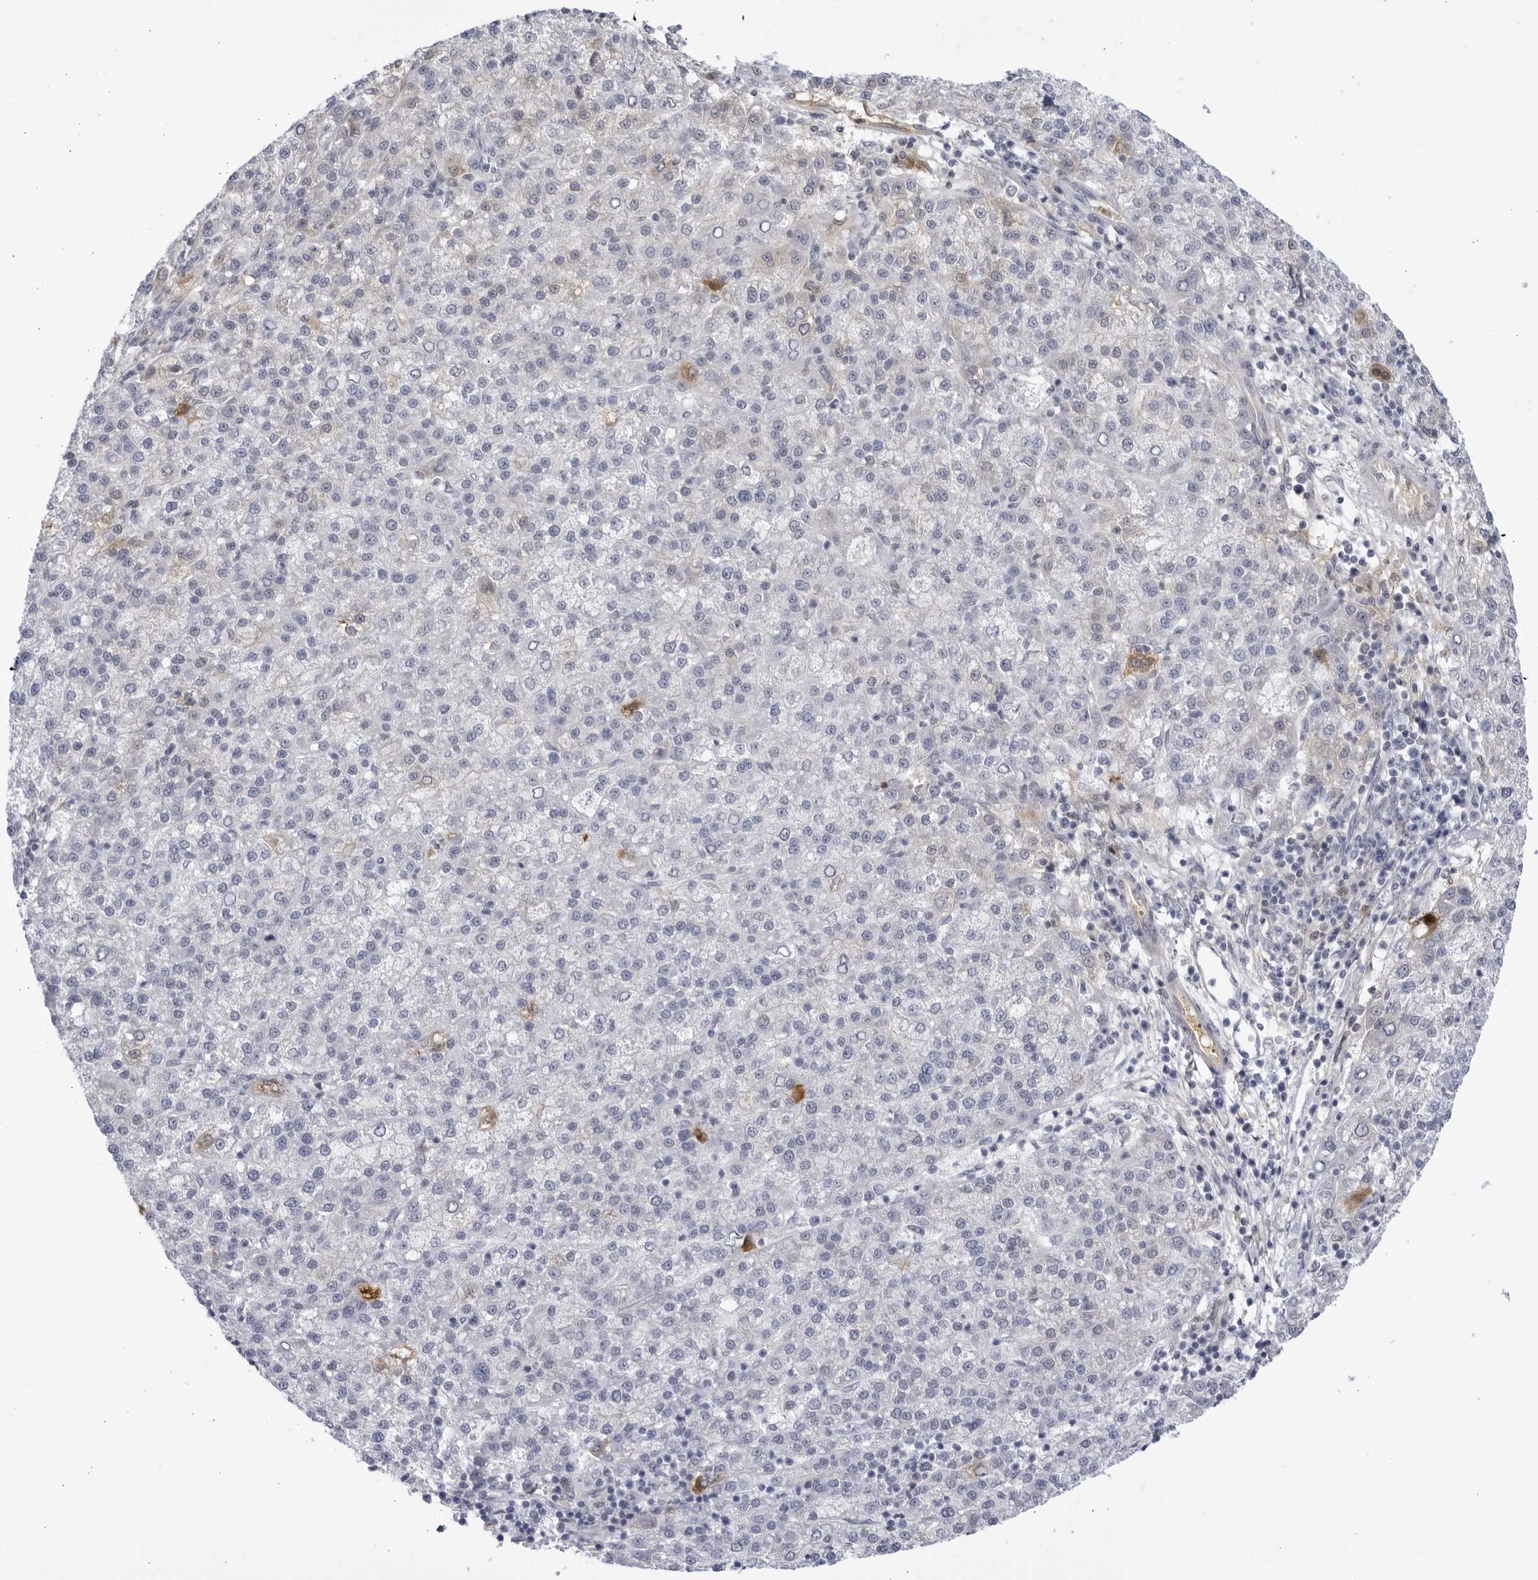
{"staining": {"intensity": "negative", "quantity": "none", "location": "none"}, "tissue": "liver cancer", "cell_type": "Tumor cells", "image_type": "cancer", "snomed": [{"axis": "morphology", "description": "Carcinoma, Hepatocellular, NOS"}, {"axis": "topography", "description": "Liver"}], "caption": "Tumor cells are negative for brown protein staining in liver cancer (hepatocellular carcinoma).", "gene": "CNBD1", "patient": {"sex": "female", "age": 58}}